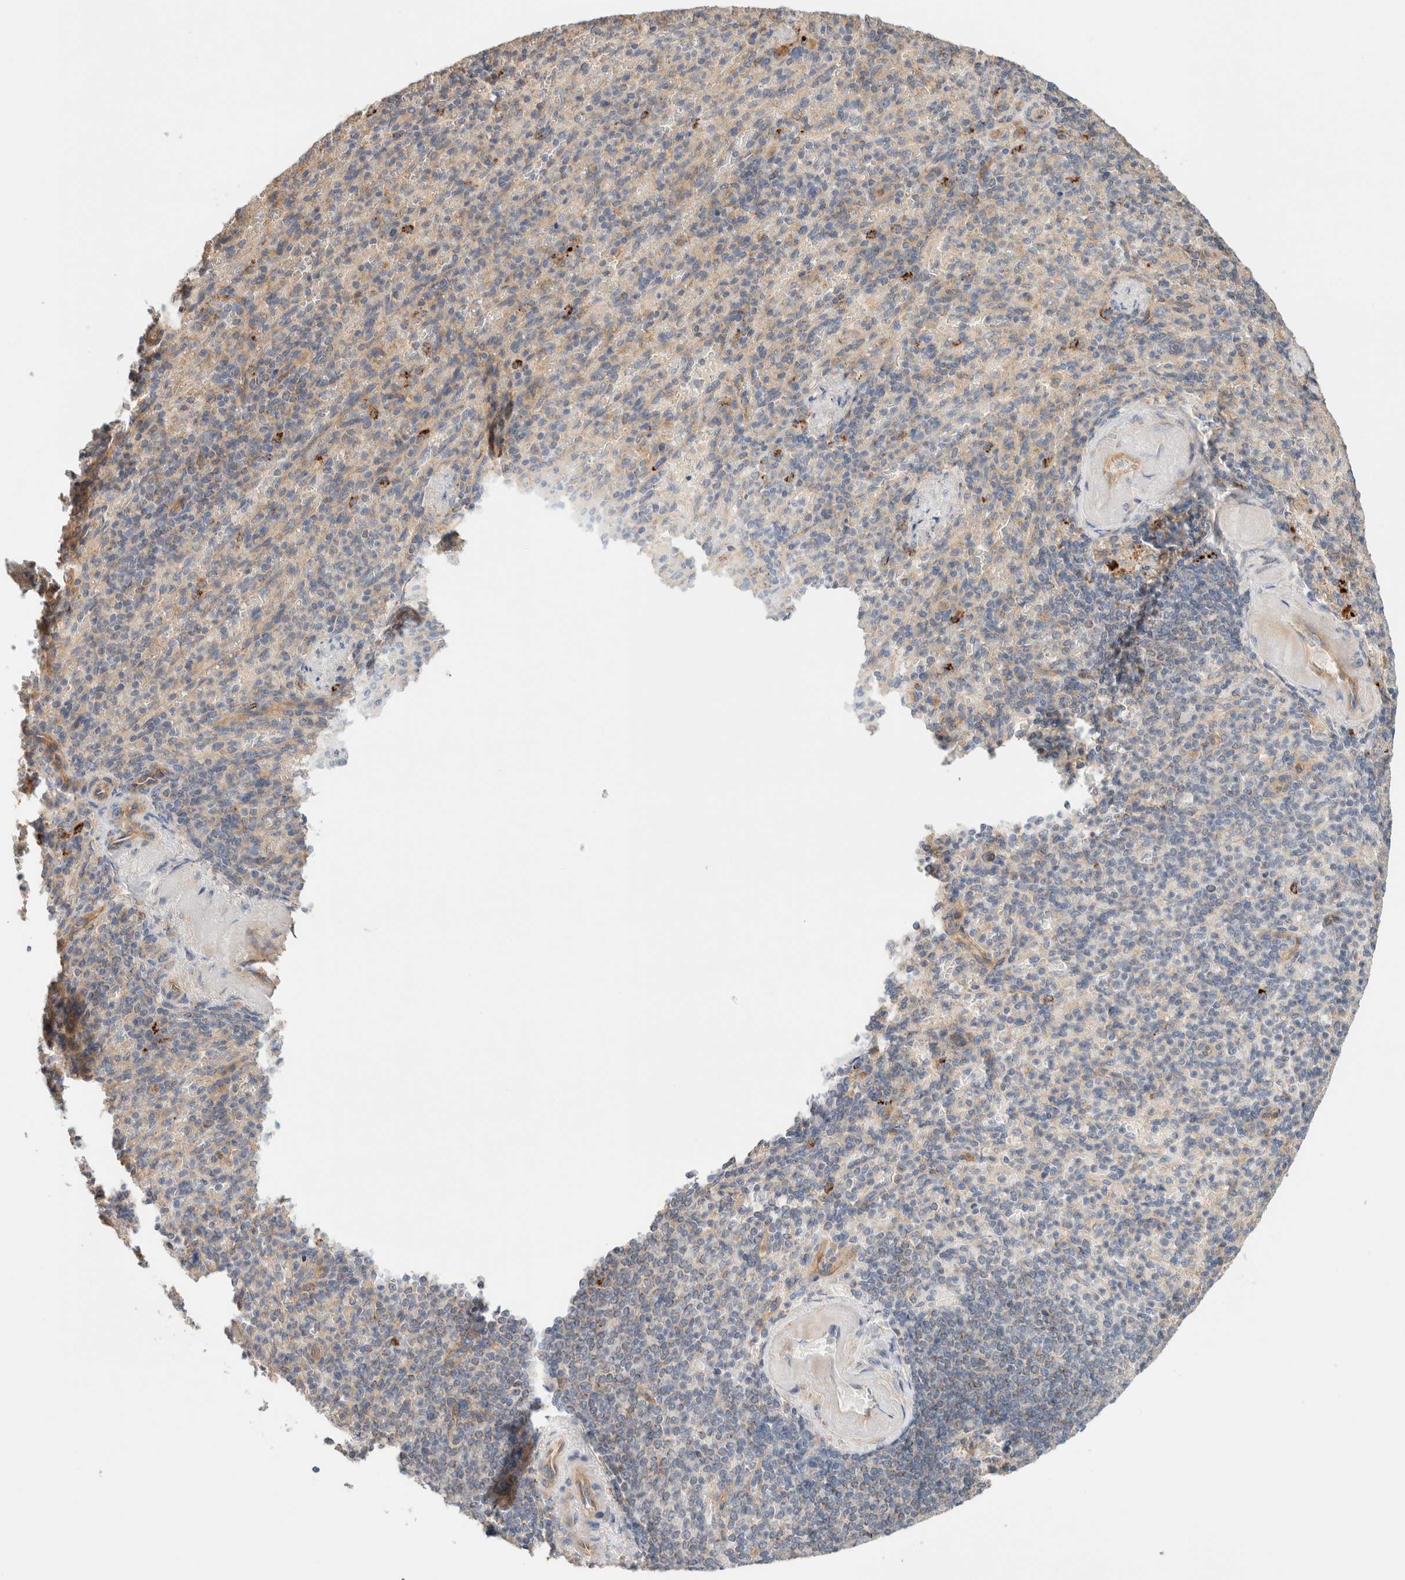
{"staining": {"intensity": "weak", "quantity": "<25%", "location": "cytoplasmic/membranous"}, "tissue": "spleen", "cell_type": "Cells in red pulp", "image_type": "normal", "snomed": [{"axis": "morphology", "description": "Normal tissue, NOS"}, {"axis": "topography", "description": "Spleen"}], "caption": "Cells in red pulp are negative for brown protein staining in normal spleen. The staining was performed using DAB to visualize the protein expression in brown, while the nuclei were stained in blue with hematoxylin (Magnification: 20x).", "gene": "B3GNTL1", "patient": {"sex": "female", "age": 74}}